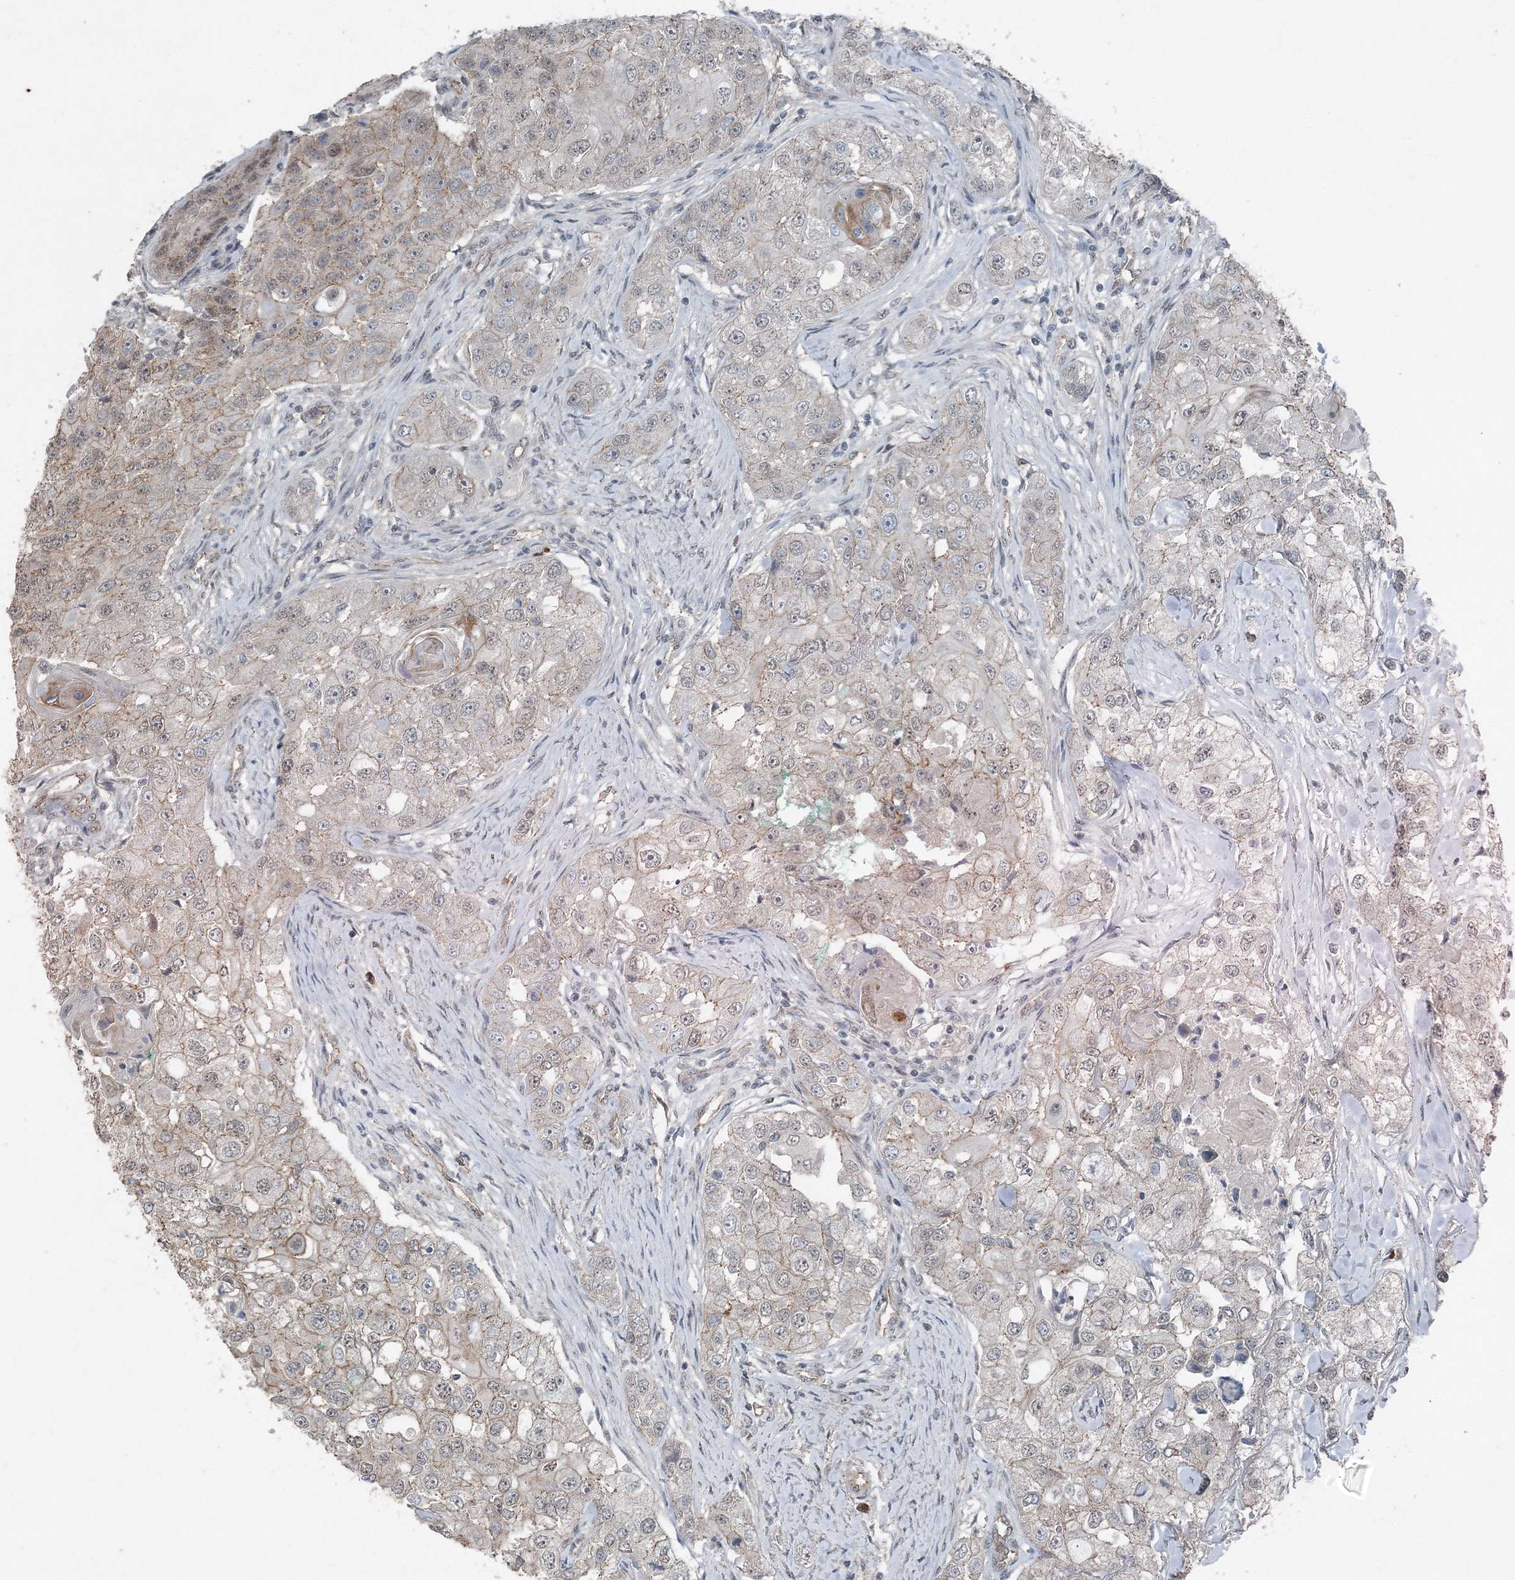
{"staining": {"intensity": "negative", "quantity": "none", "location": "none"}, "tissue": "head and neck cancer", "cell_type": "Tumor cells", "image_type": "cancer", "snomed": [{"axis": "morphology", "description": "Normal tissue, NOS"}, {"axis": "morphology", "description": "Squamous cell carcinoma, NOS"}, {"axis": "topography", "description": "Skeletal muscle"}, {"axis": "topography", "description": "Head-Neck"}], "caption": "This is an immunohistochemistry (IHC) image of human squamous cell carcinoma (head and neck). There is no expression in tumor cells.", "gene": "VSIG2", "patient": {"sex": "male", "age": 51}}